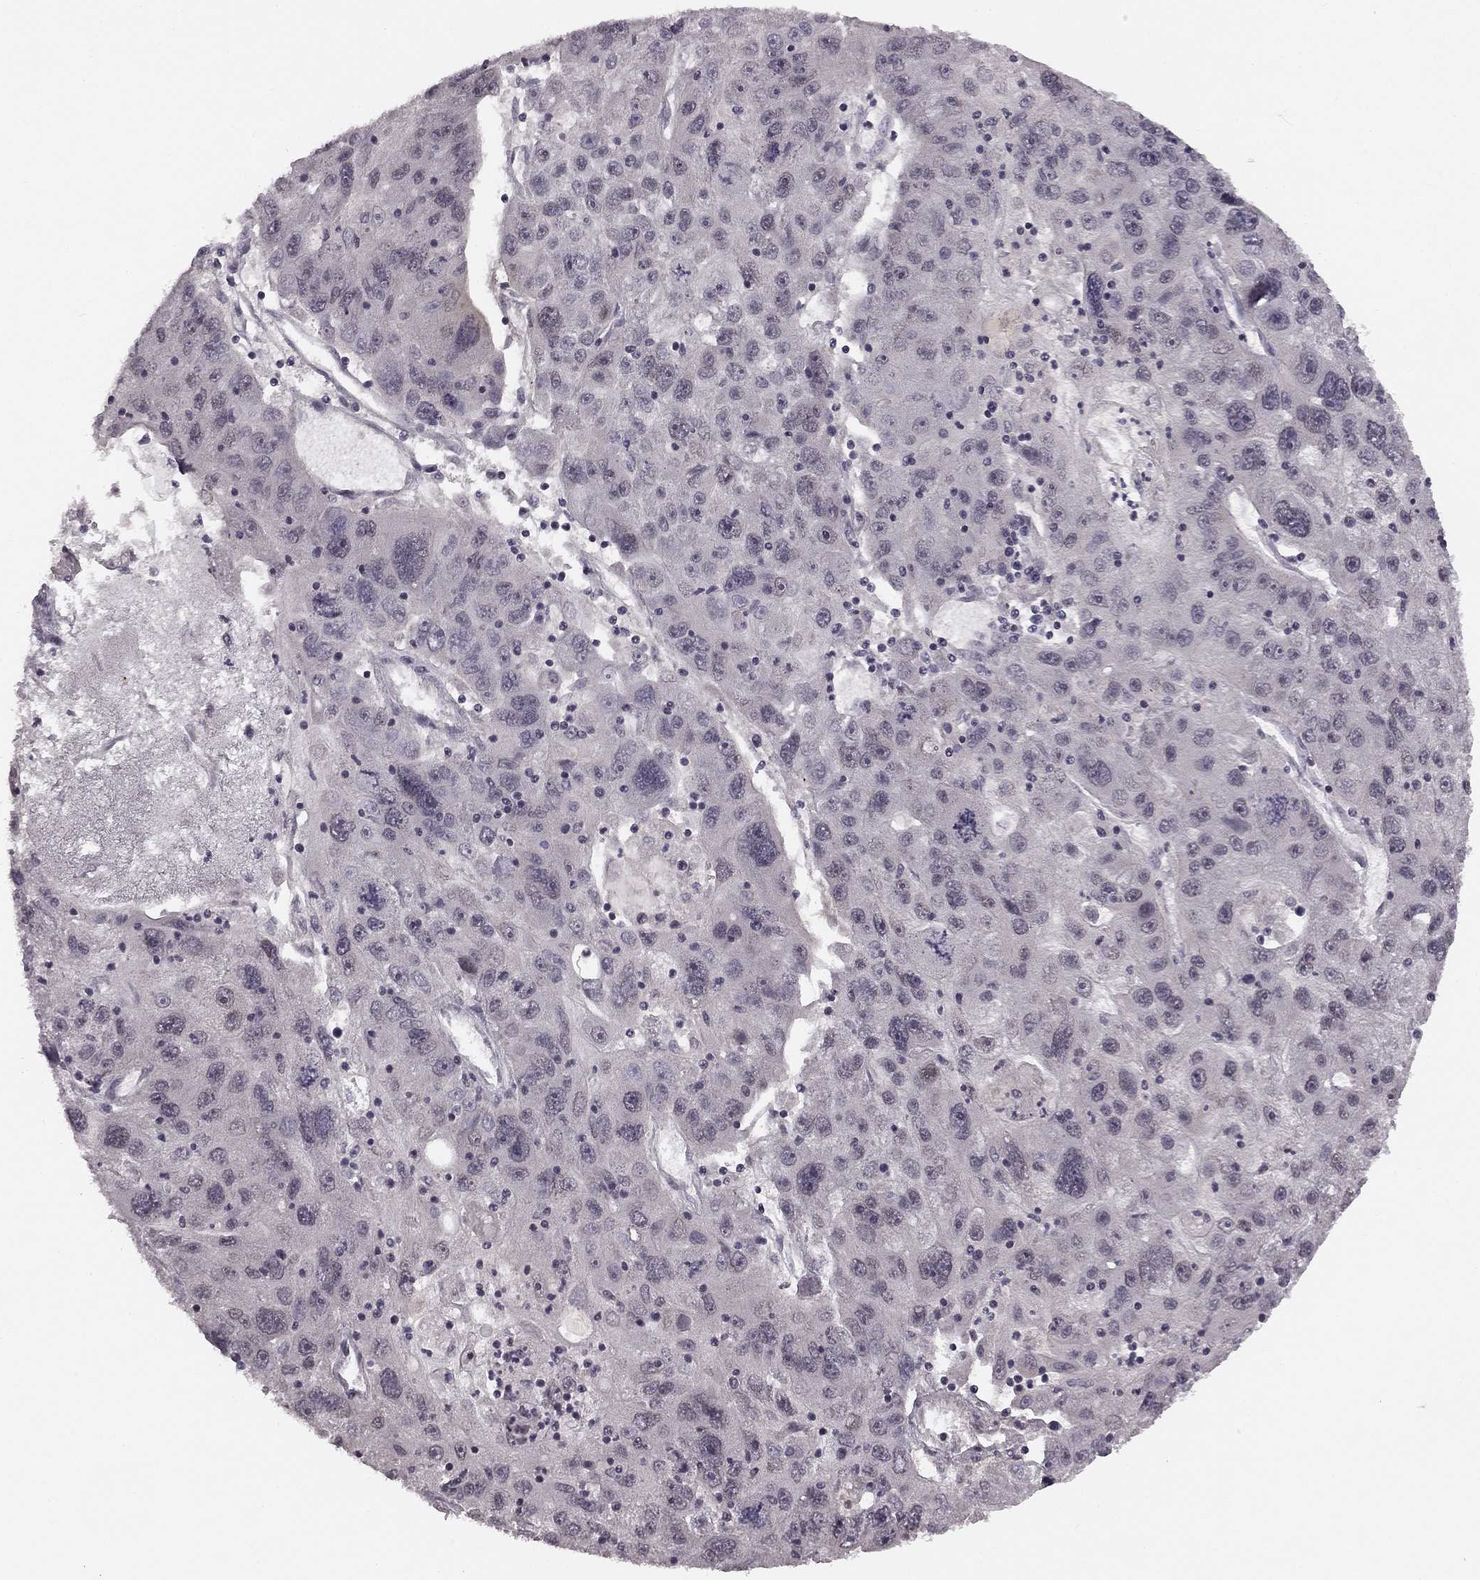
{"staining": {"intensity": "negative", "quantity": "none", "location": "none"}, "tissue": "stomach cancer", "cell_type": "Tumor cells", "image_type": "cancer", "snomed": [{"axis": "morphology", "description": "Adenocarcinoma, NOS"}, {"axis": "topography", "description": "Stomach"}], "caption": "Immunohistochemical staining of stomach cancer demonstrates no significant positivity in tumor cells.", "gene": "HCN4", "patient": {"sex": "male", "age": 56}}